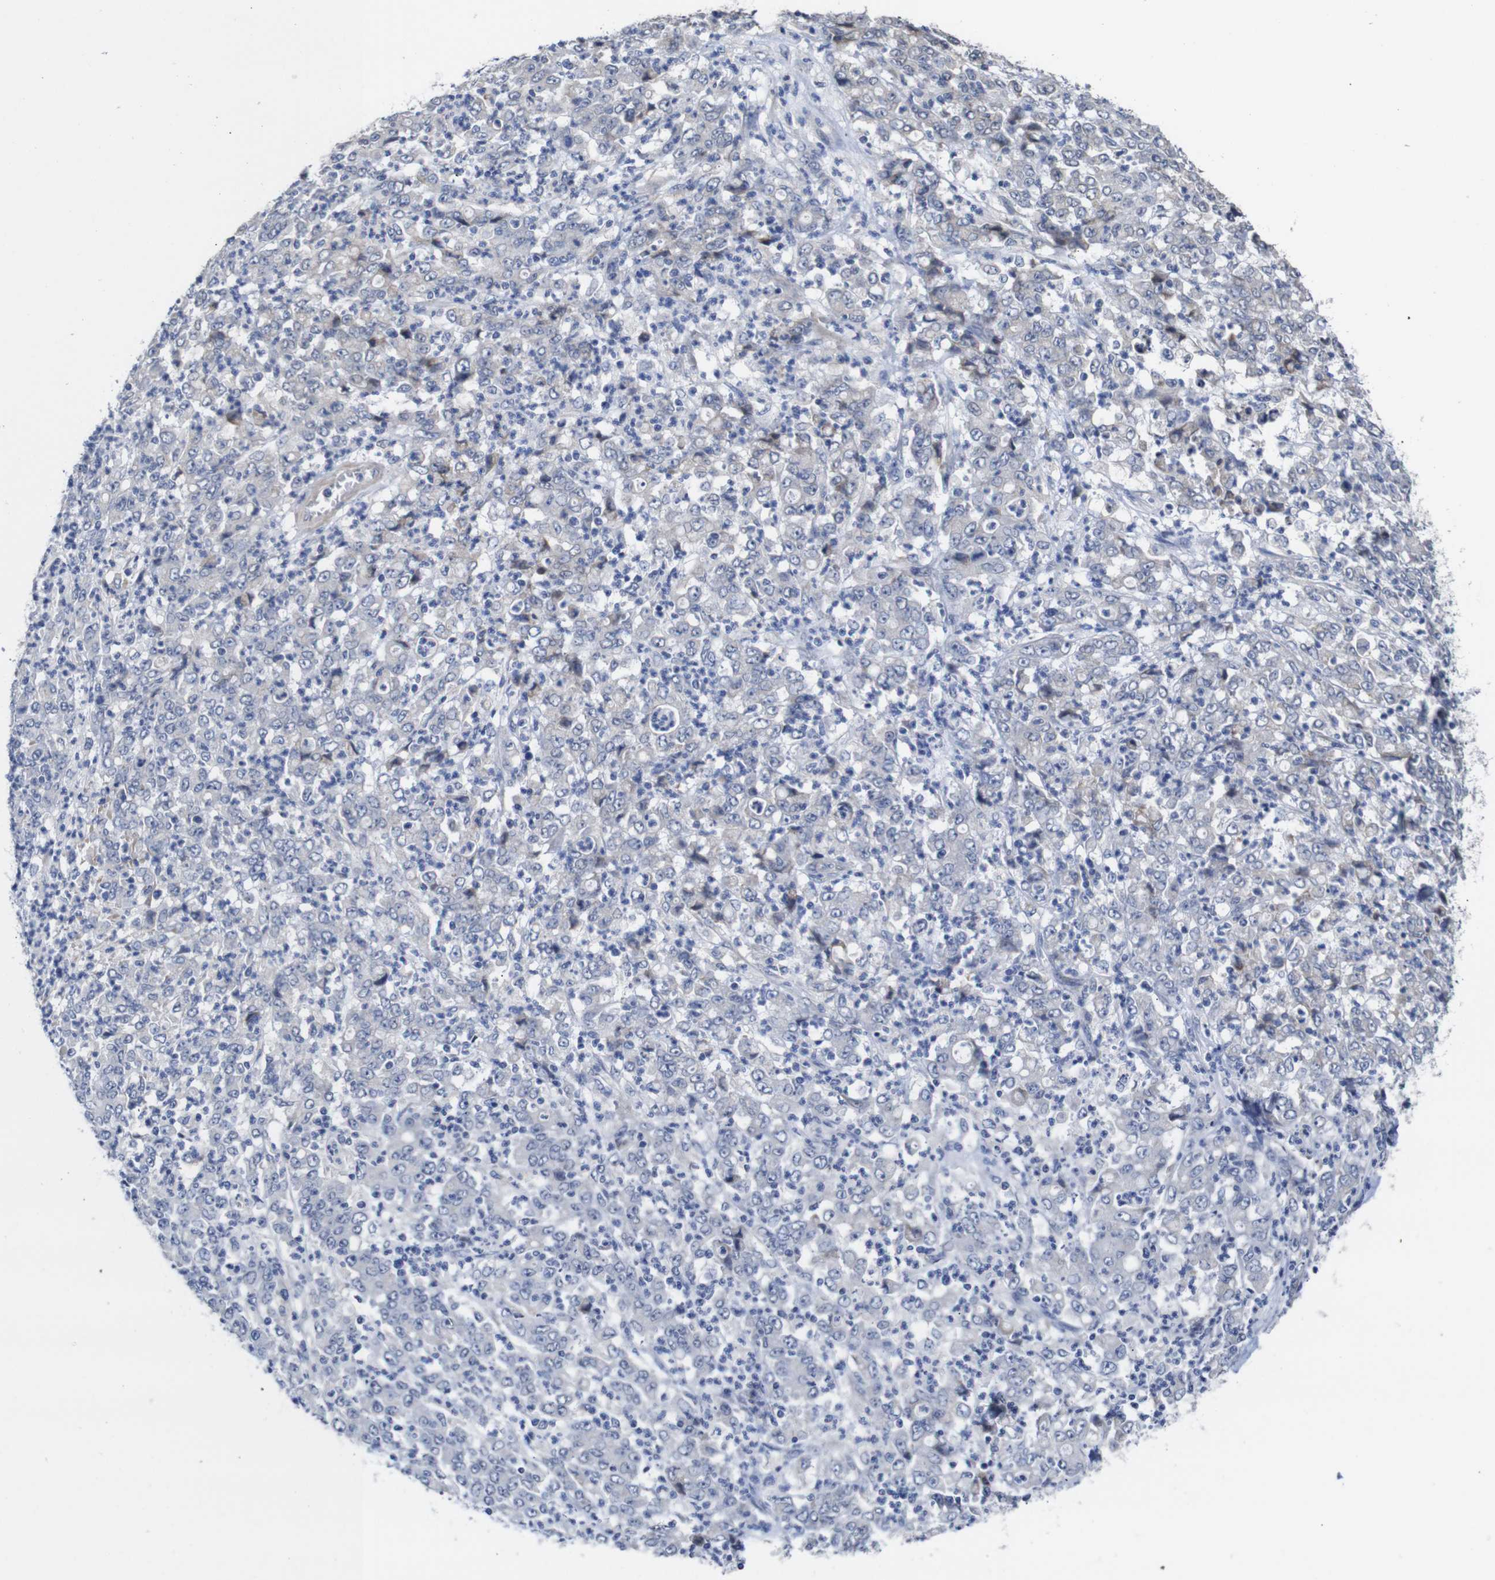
{"staining": {"intensity": "negative", "quantity": "none", "location": "none"}, "tissue": "stomach cancer", "cell_type": "Tumor cells", "image_type": "cancer", "snomed": [{"axis": "morphology", "description": "Adenocarcinoma, NOS"}, {"axis": "topography", "description": "Stomach, lower"}], "caption": "High magnification brightfield microscopy of stomach adenocarcinoma stained with DAB (brown) and counterstained with hematoxylin (blue): tumor cells show no significant expression. The staining is performed using DAB brown chromogen with nuclei counter-stained in using hematoxylin.", "gene": "TCEAL9", "patient": {"sex": "female", "age": 71}}